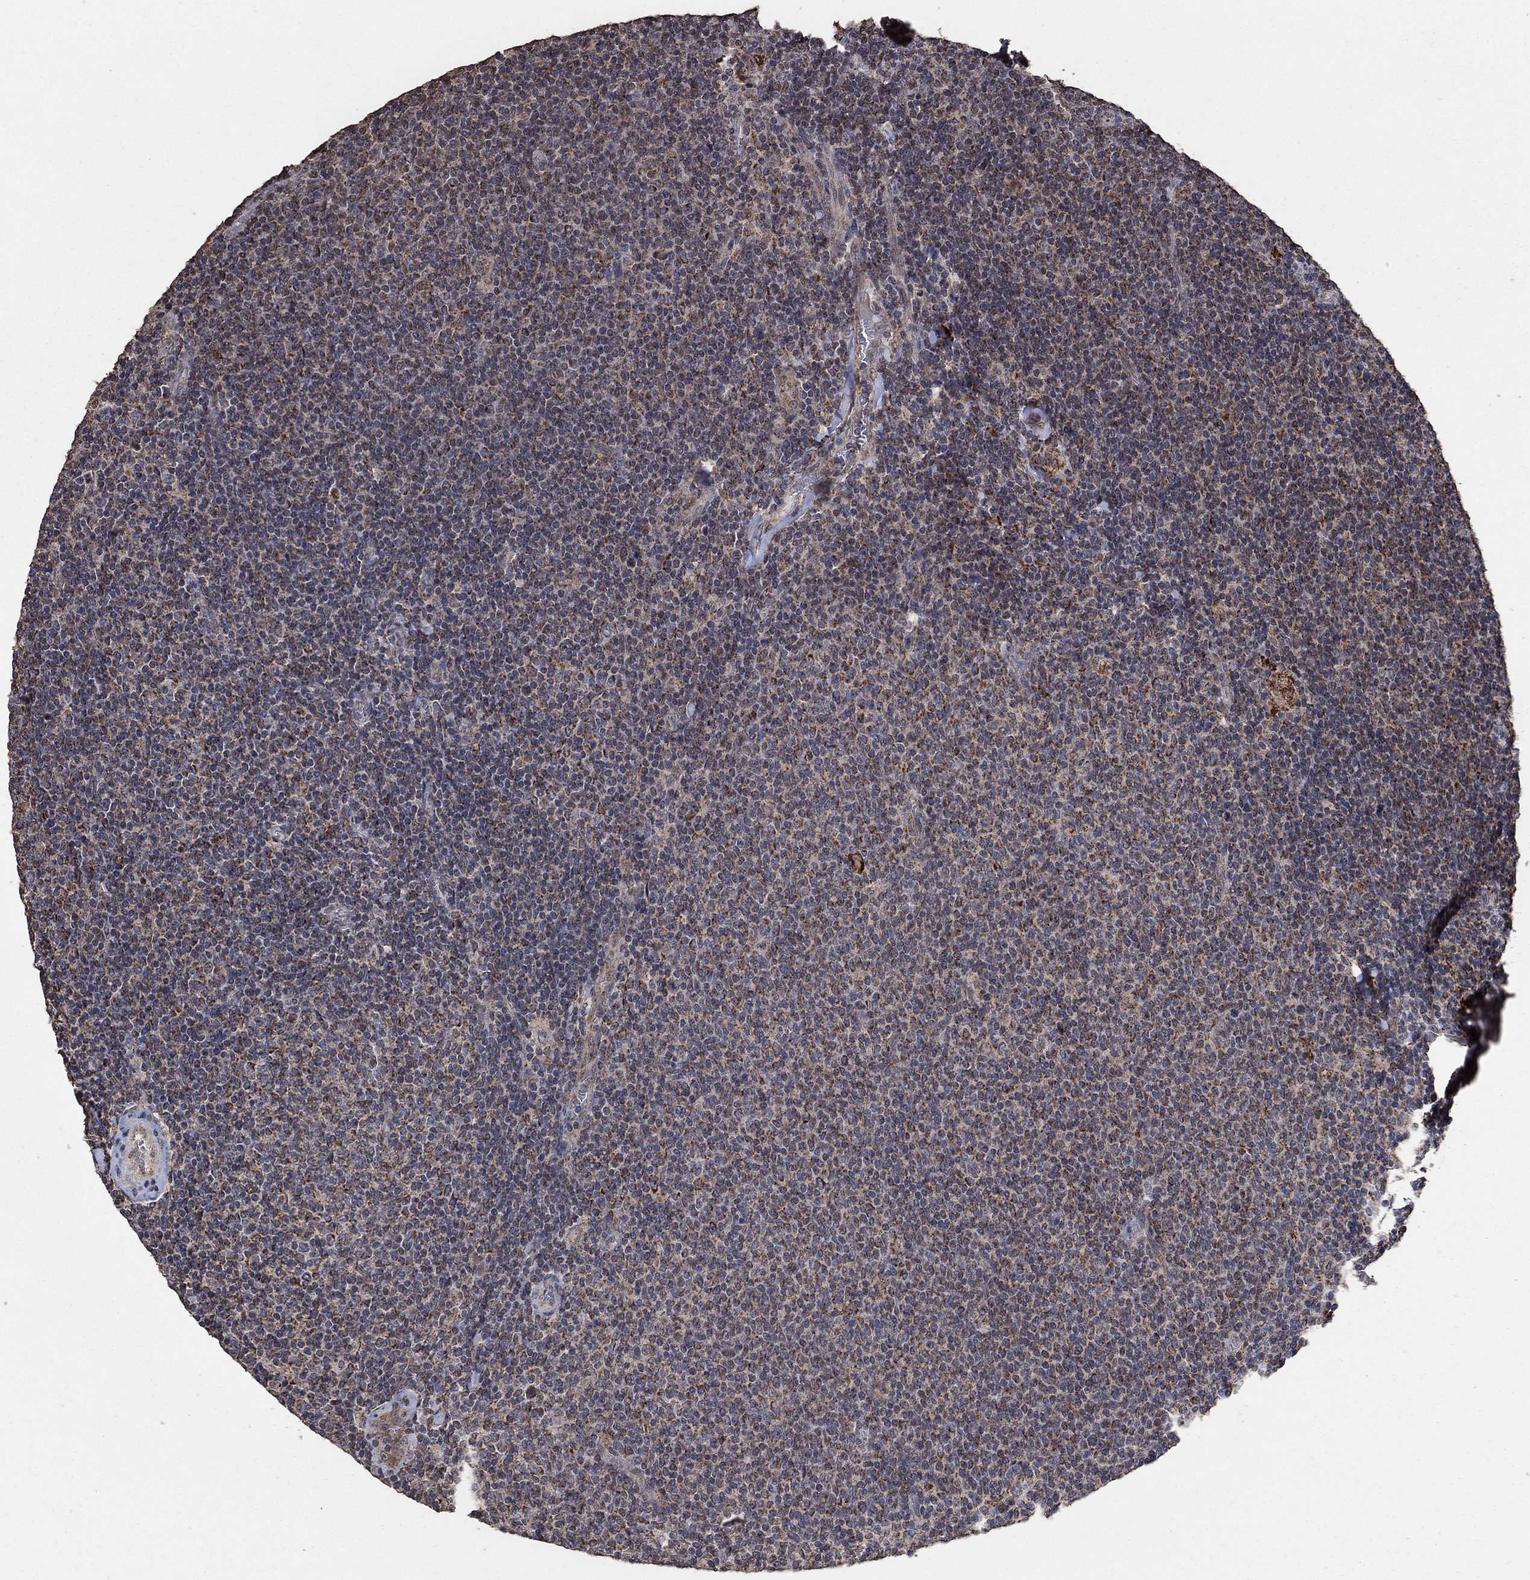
{"staining": {"intensity": "weak", "quantity": ">75%", "location": "cytoplasmic/membranous"}, "tissue": "lymphoma", "cell_type": "Tumor cells", "image_type": "cancer", "snomed": [{"axis": "morphology", "description": "Malignant lymphoma, non-Hodgkin's type, Low grade"}, {"axis": "topography", "description": "Lymph node"}], "caption": "Malignant lymphoma, non-Hodgkin's type (low-grade) stained for a protein (brown) exhibits weak cytoplasmic/membranous positive positivity in about >75% of tumor cells.", "gene": "MRPS24", "patient": {"sex": "male", "age": 52}}